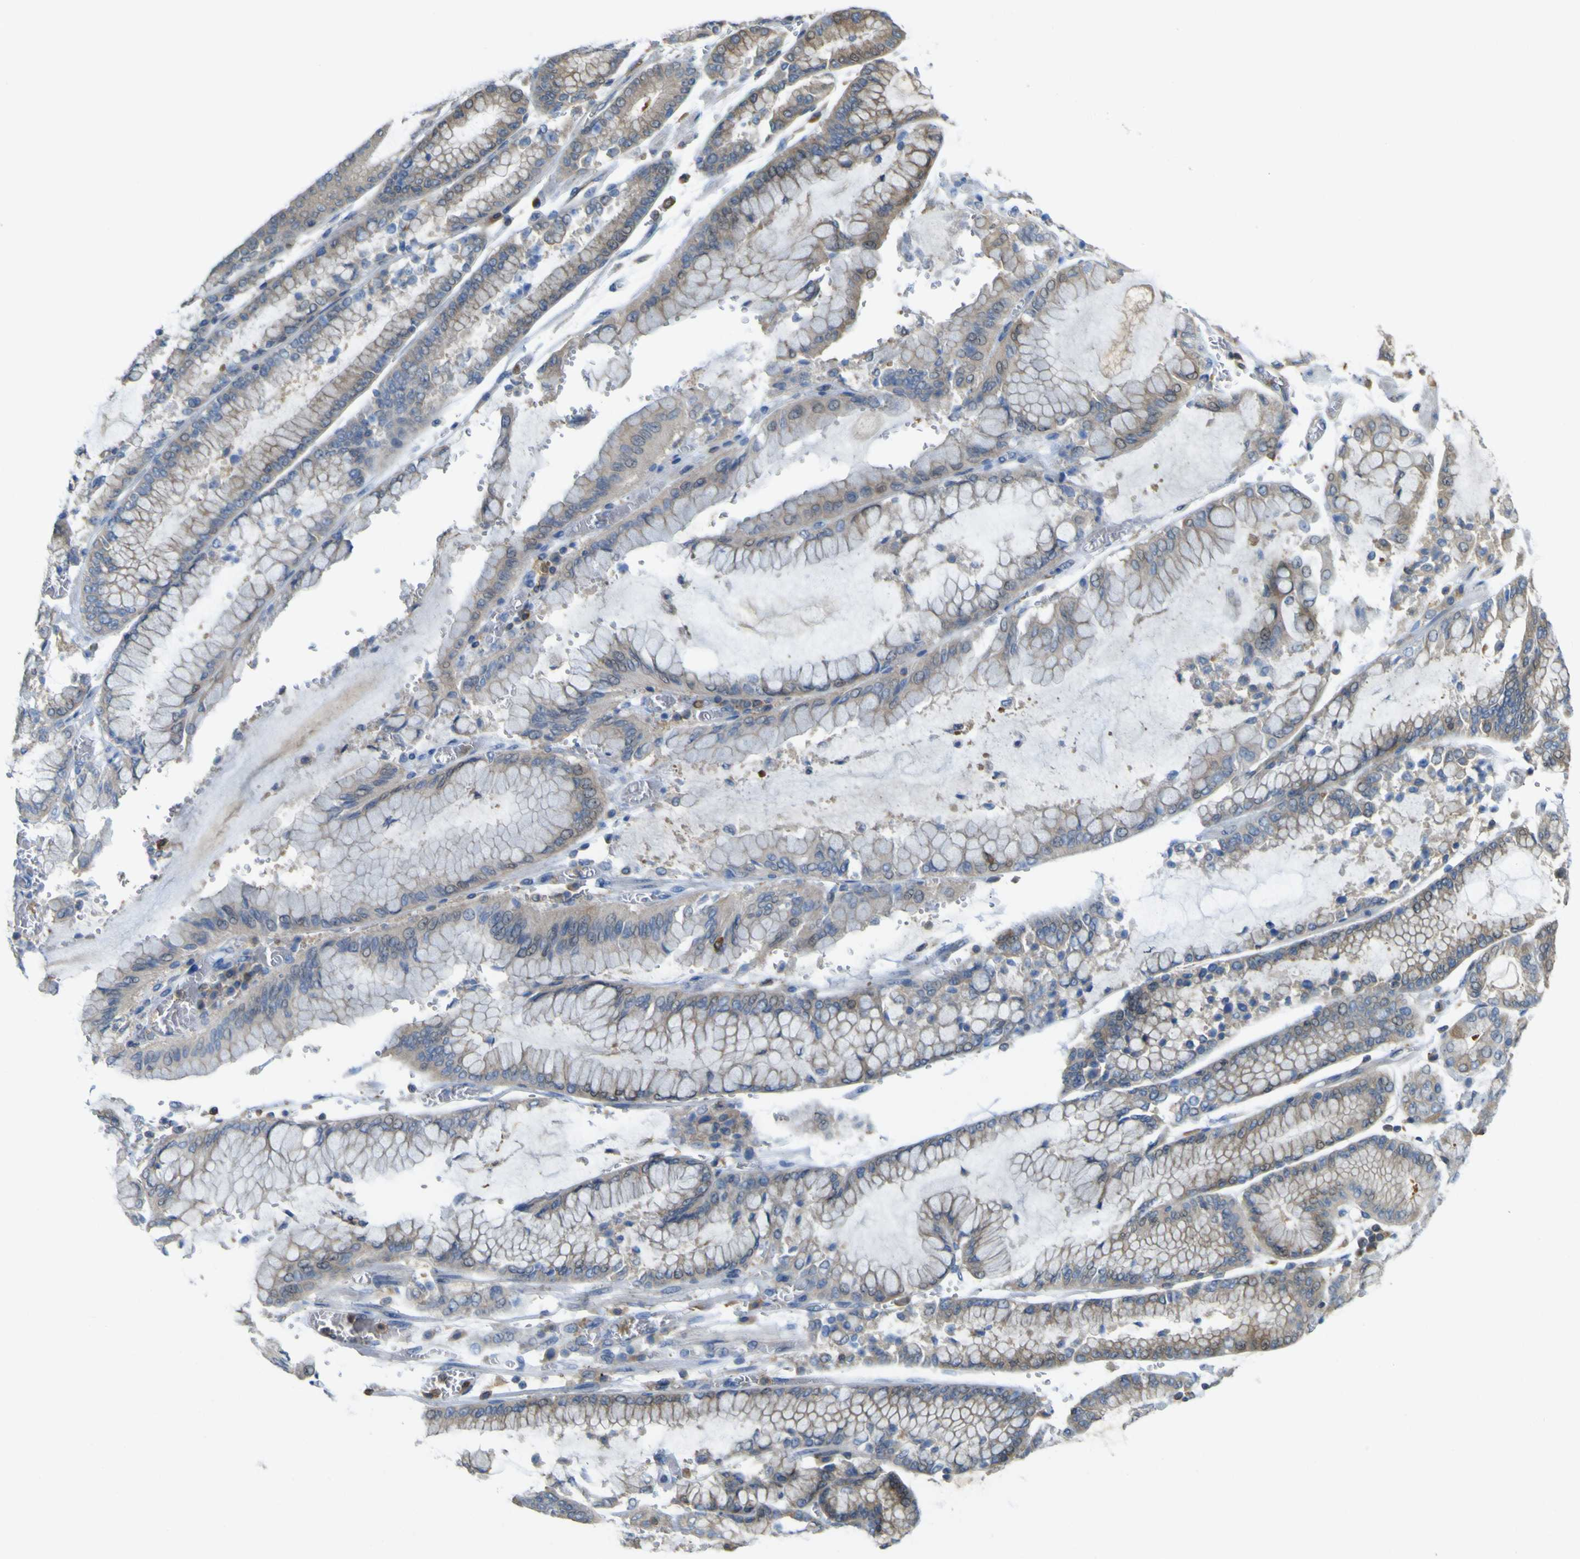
{"staining": {"intensity": "moderate", "quantity": "<25%", "location": "cytoplasmic/membranous"}, "tissue": "stomach cancer", "cell_type": "Tumor cells", "image_type": "cancer", "snomed": [{"axis": "morphology", "description": "Normal tissue, NOS"}, {"axis": "morphology", "description": "Adenocarcinoma, NOS"}, {"axis": "topography", "description": "Stomach, upper"}, {"axis": "topography", "description": "Stomach"}], "caption": "A brown stain highlights moderate cytoplasmic/membranous staining of a protein in human stomach cancer (adenocarcinoma) tumor cells. (Stains: DAB in brown, nuclei in blue, Microscopy: brightfield microscopy at high magnification).", "gene": "ABHD3", "patient": {"sex": "male", "age": 76}}